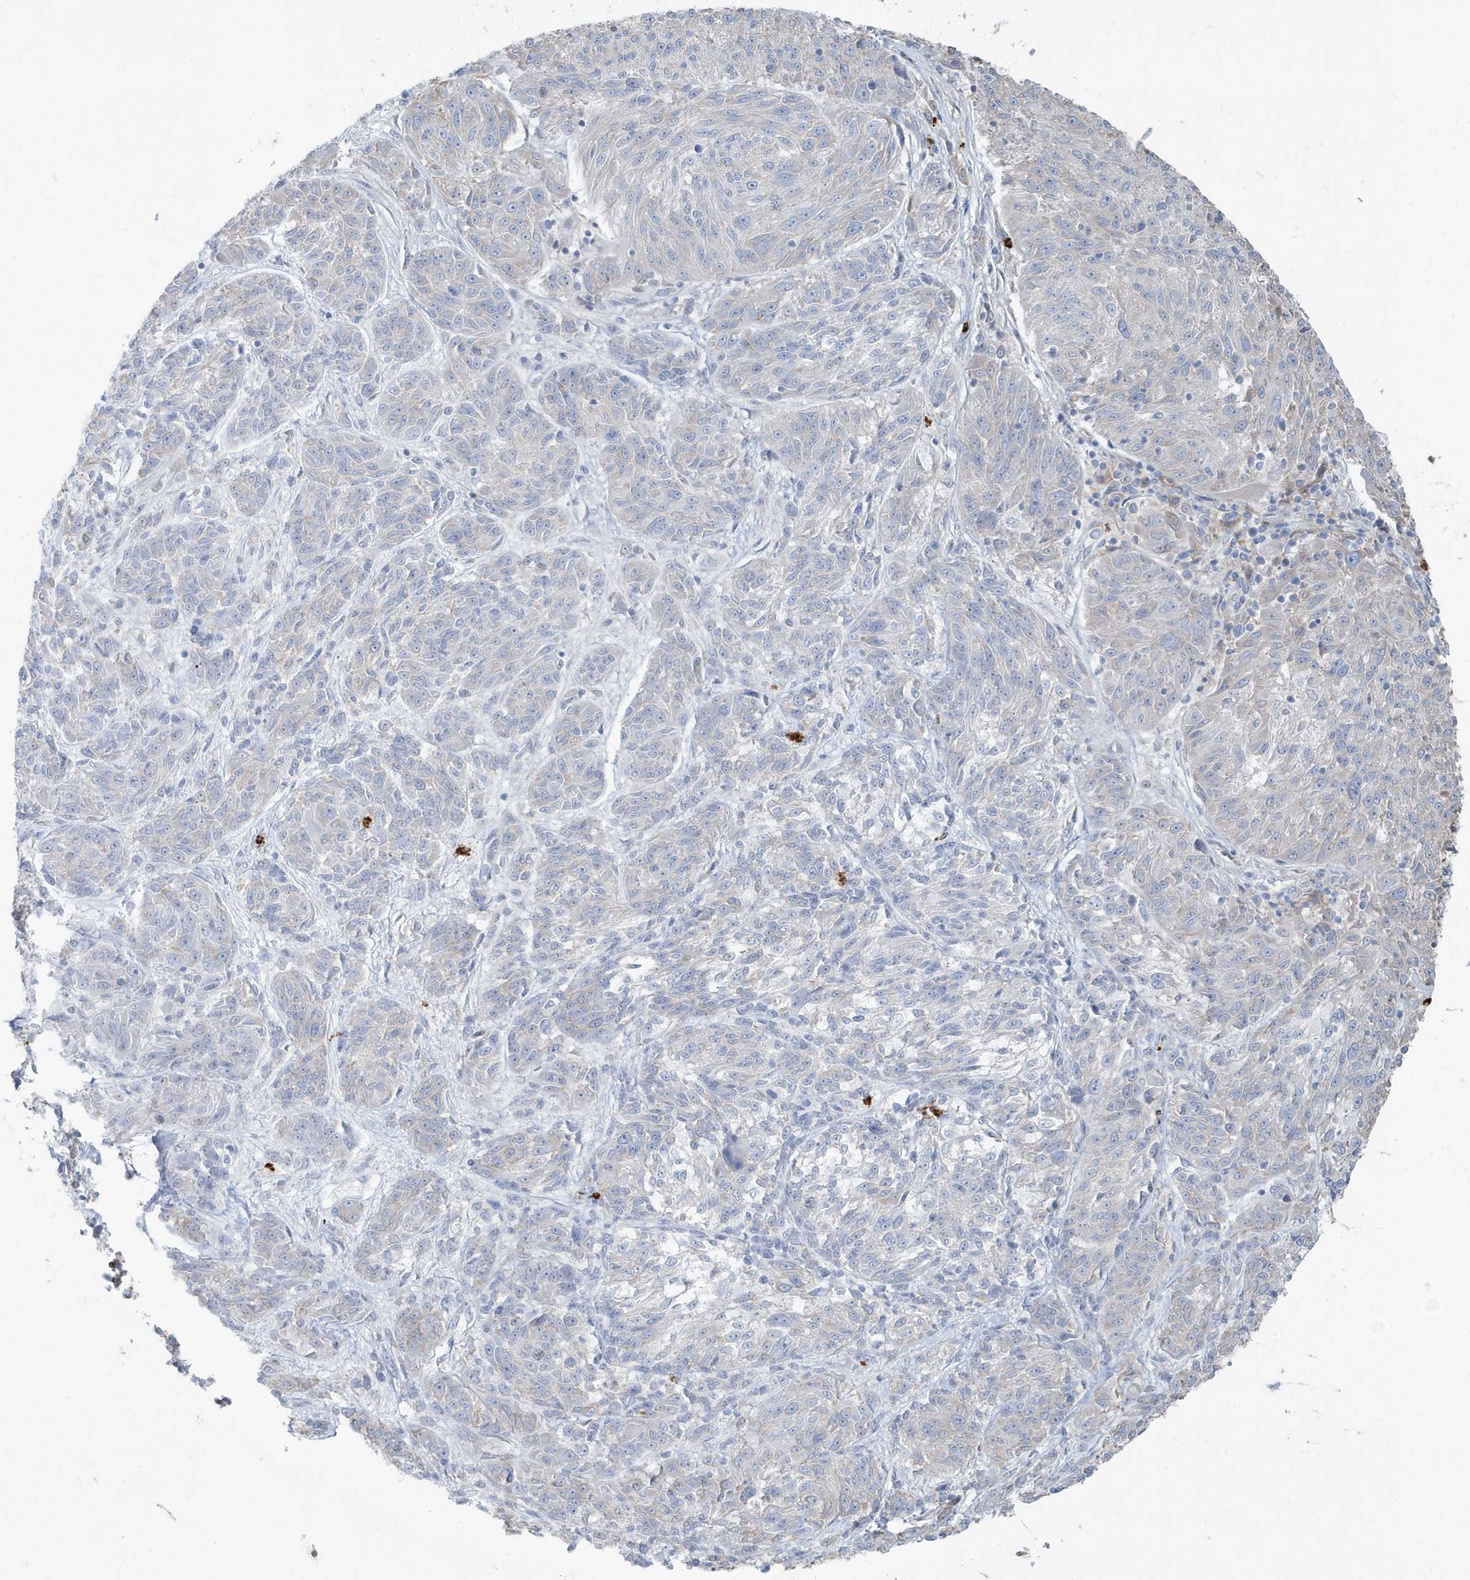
{"staining": {"intensity": "negative", "quantity": "none", "location": "none"}, "tissue": "melanoma", "cell_type": "Tumor cells", "image_type": "cancer", "snomed": [{"axis": "morphology", "description": "Malignant melanoma, NOS"}, {"axis": "topography", "description": "Skin"}], "caption": "Tumor cells show no significant protein expression in malignant melanoma.", "gene": "CCNJ", "patient": {"sex": "male", "age": 53}}